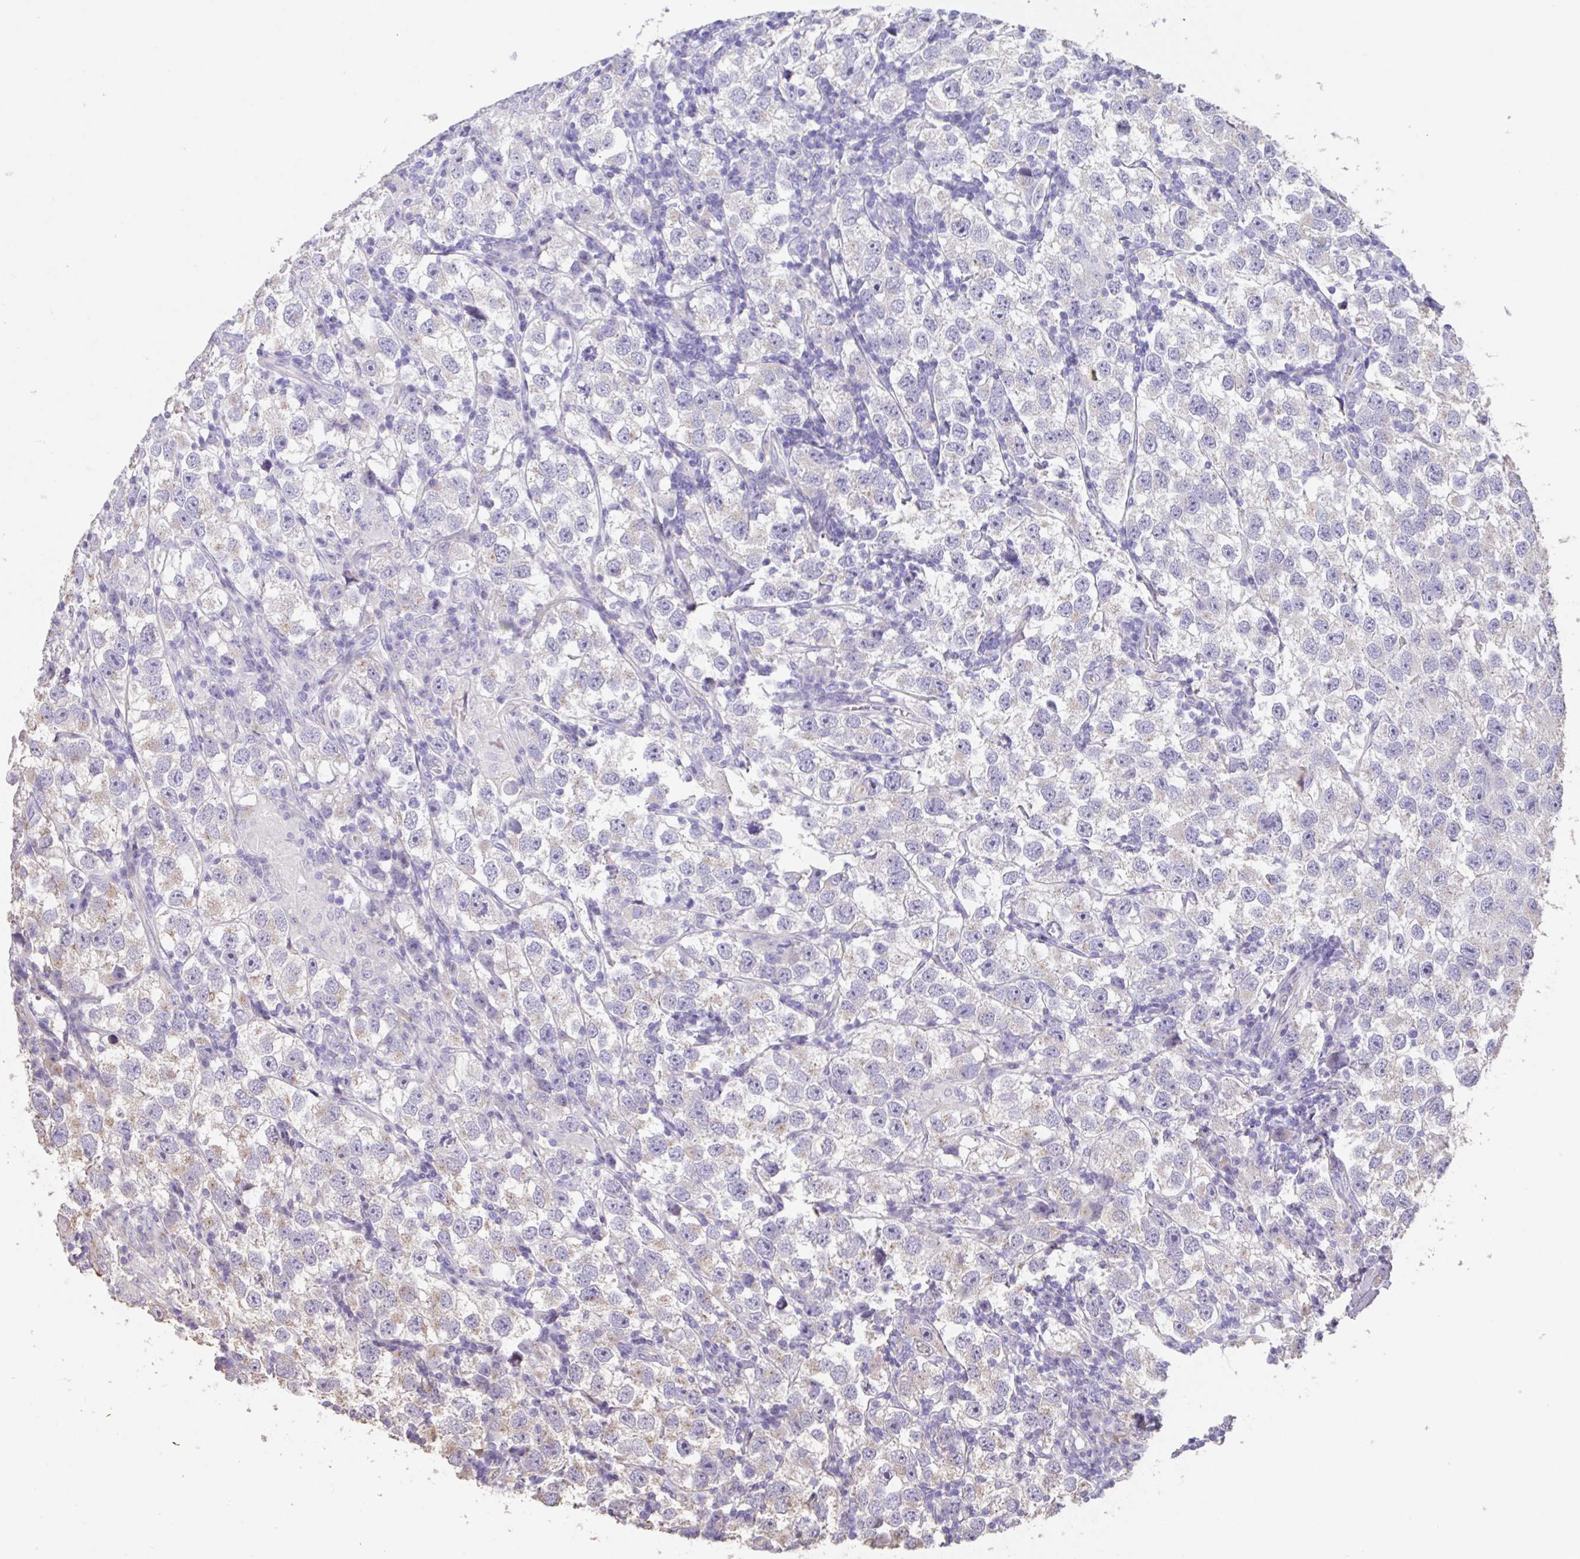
{"staining": {"intensity": "negative", "quantity": "none", "location": "none"}, "tissue": "testis cancer", "cell_type": "Tumor cells", "image_type": "cancer", "snomed": [{"axis": "morphology", "description": "Seminoma, NOS"}, {"axis": "topography", "description": "Testis"}], "caption": "Immunohistochemical staining of testis seminoma displays no significant expression in tumor cells.", "gene": "RUNDC3B", "patient": {"sex": "male", "age": 26}}